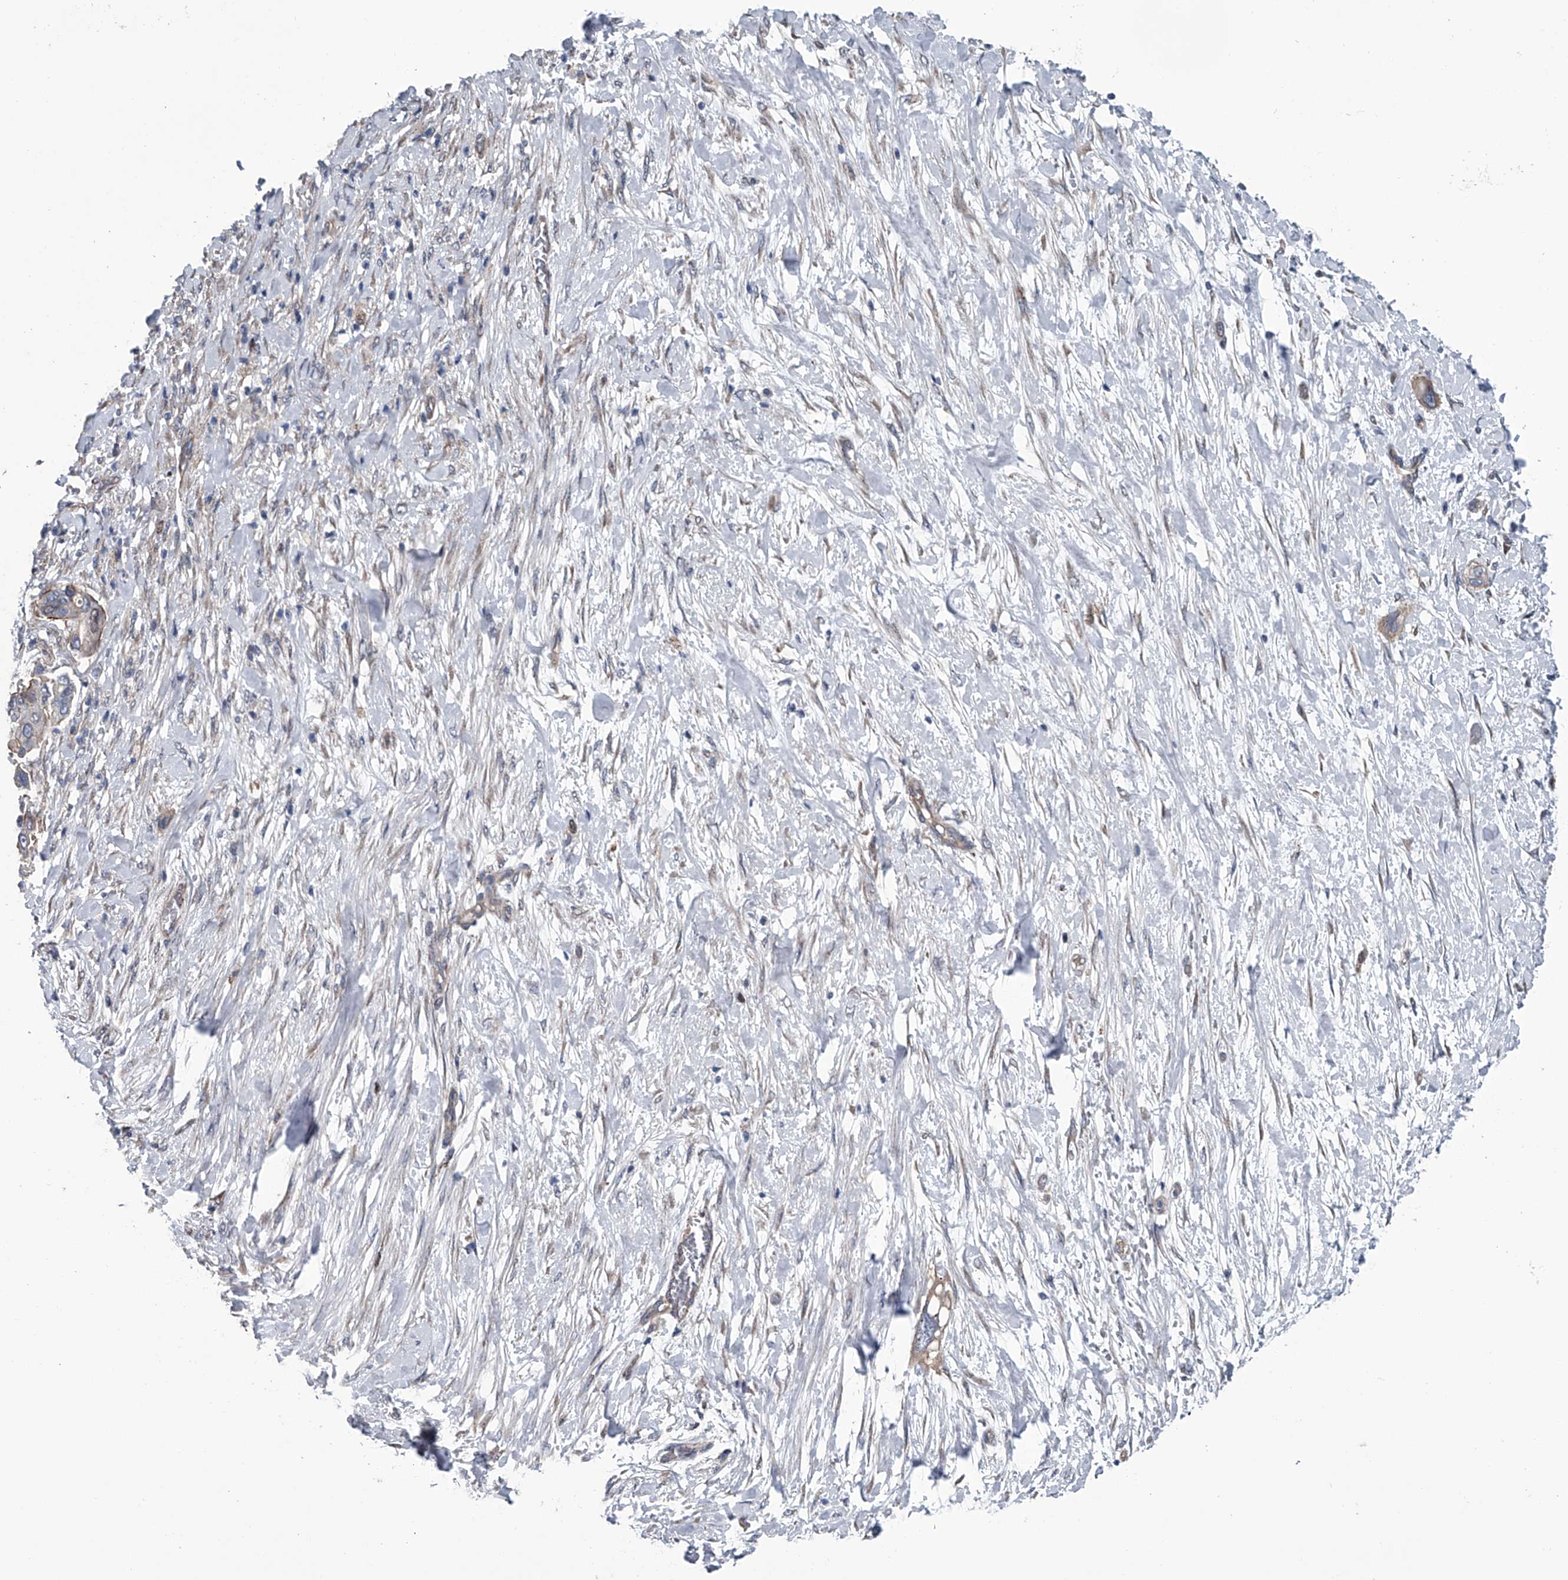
{"staining": {"intensity": "weak", "quantity": "25%-75%", "location": "cytoplasmic/membranous"}, "tissue": "pancreatic cancer", "cell_type": "Tumor cells", "image_type": "cancer", "snomed": [{"axis": "morphology", "description": "Adenocarcinoma, NOS"}, {"axis": "topography", "description": "Pancreas"}], "caption": "Protein staining by immunohistochemistry (IHC) displays weak cytoplasmic/membranous positivity in approximately 25%-75% of tumor cells in adenocarcinoma (pancreatic).", "gene": "ABCG1", "patient": {"sex": "male", "age": 68}}